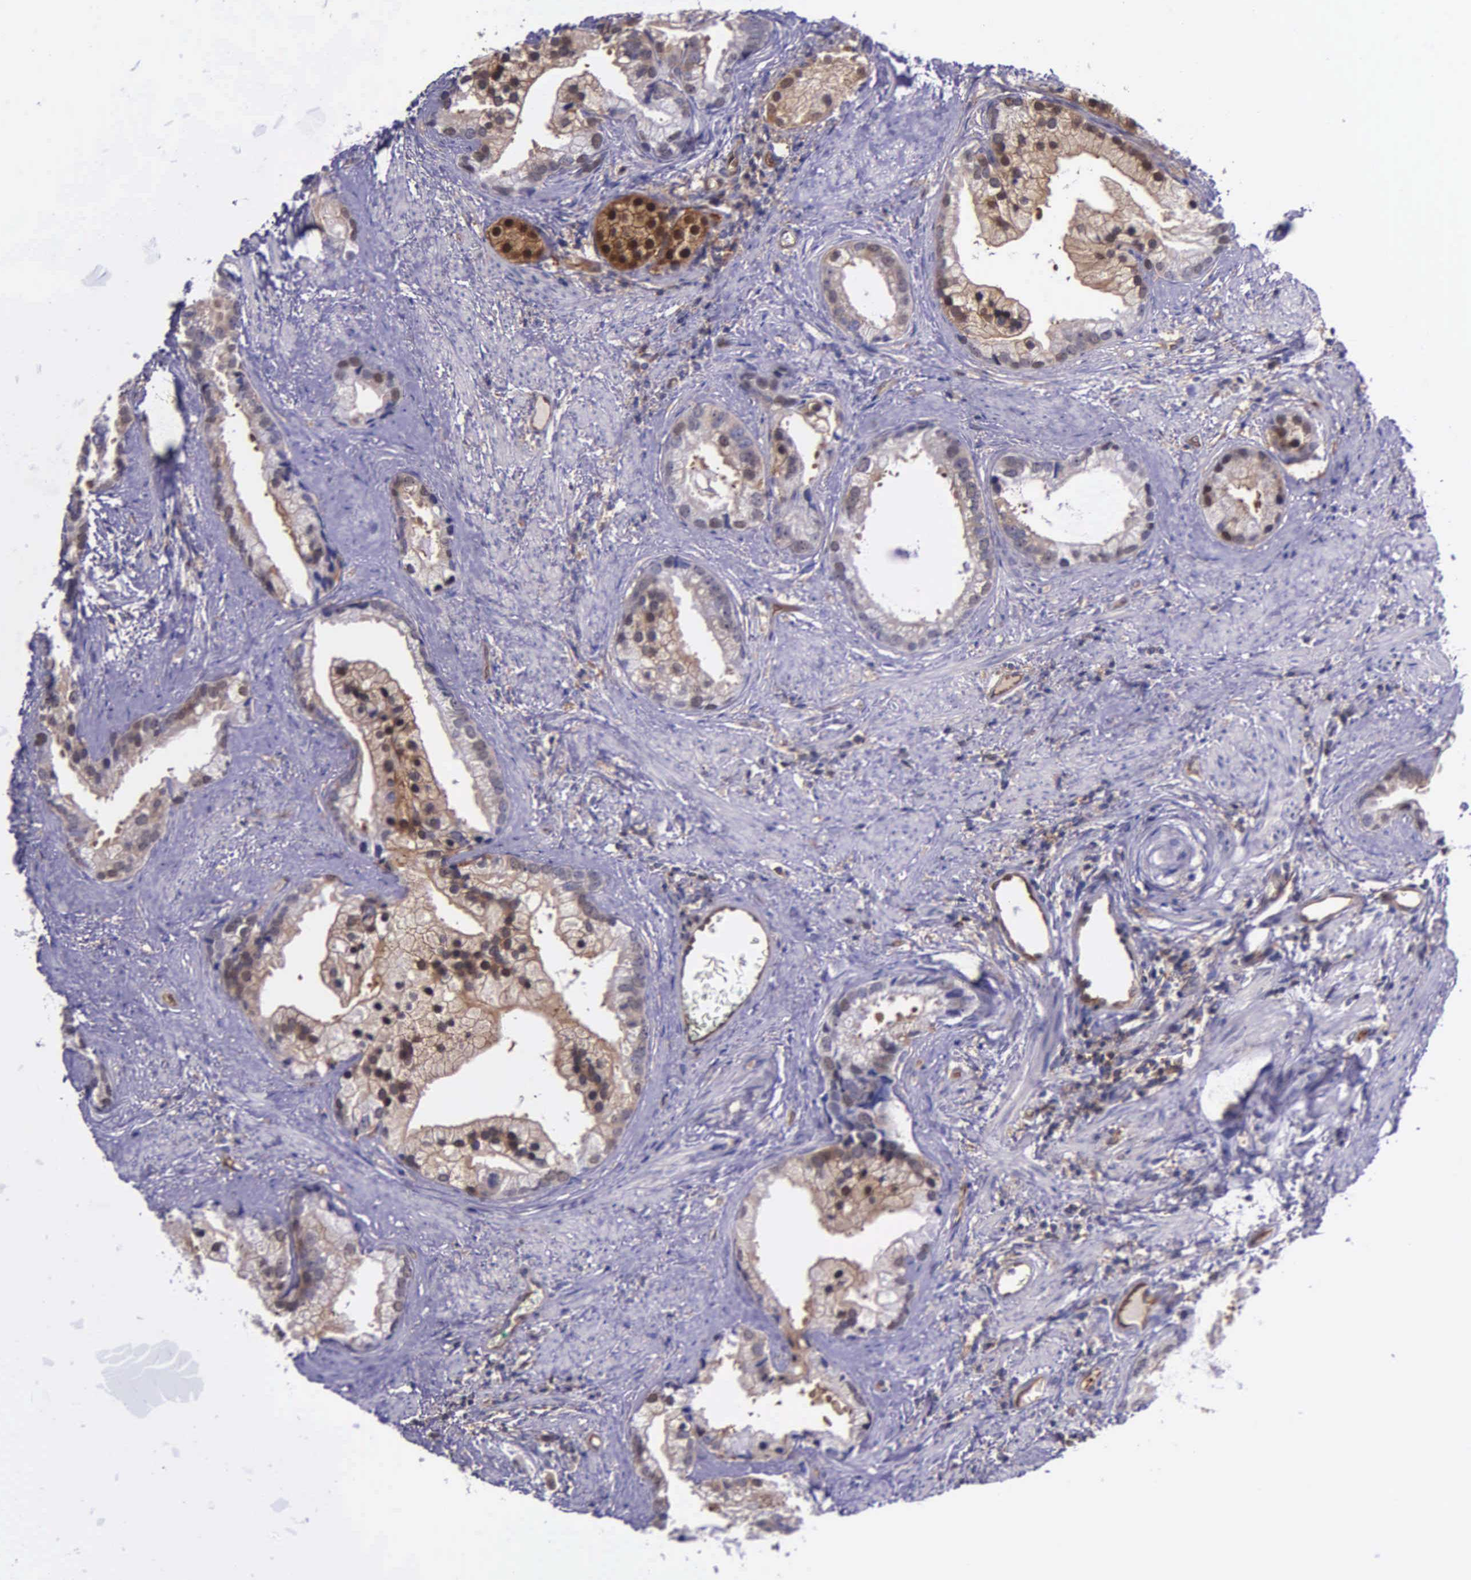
{"staining": {"intensity": "moderate", "quantity": ">75%", "location": "cytoplasmic/membranous"}, "tissue": "prostate cancer", "cell_type": "Tumor cells", "image_type": "cancer", "snomed": [{"axis": "morphology", "description": "Adenocarcinoma, Medium grade"}, {"axis": "topography", "description": "Prostate"}], "caption": "IHC of adenocarcinoma (medium-grade) (prostate) exhibits medium levels of moderate cytoplasmic/membranous staining in approximately >75% of tumor cells.", "gene": "GMPR2", "patient": {"sex": "male", "age": 65}}